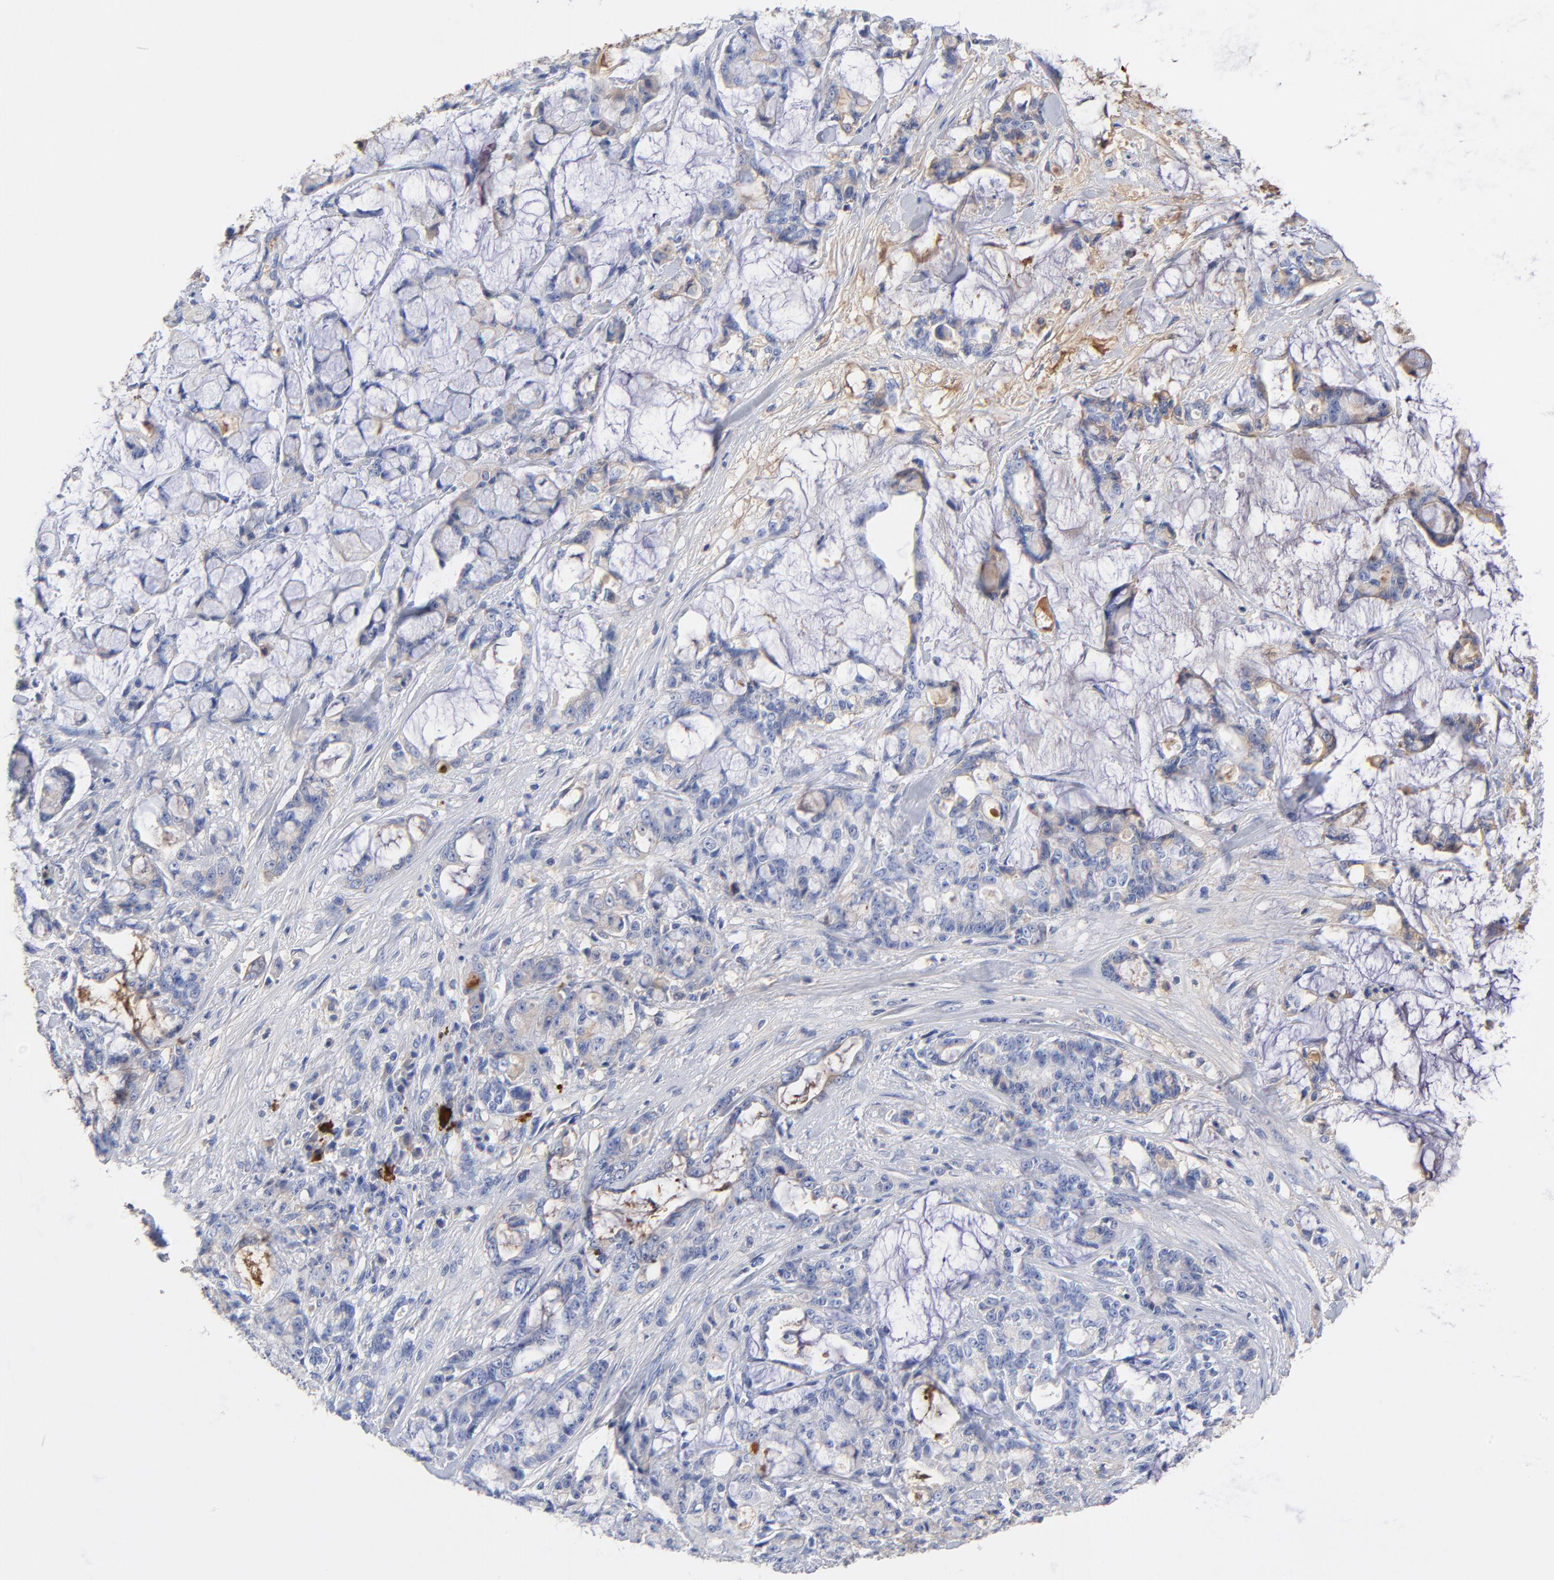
{"staining": {"intensity": "weak", "quantity": "<25%", "location": "cytoplasmic/membranous"}, "tissue": "pancreatic cancer", "cell_type": "Tumor cells", "image_type": "cancer", "snomed": [{"axis": "morphology", "description": "Adenocarcinoma, NOS"}, {"axis": "topography", "description": "Pancreas"}], "caption": "An image of pancreatic adenocarcinoma stained for a protein demonstrates no brown staining in tumor cells.", "gene": "IGLV3-10", "patient": {"sex": "female", "age": 73}}